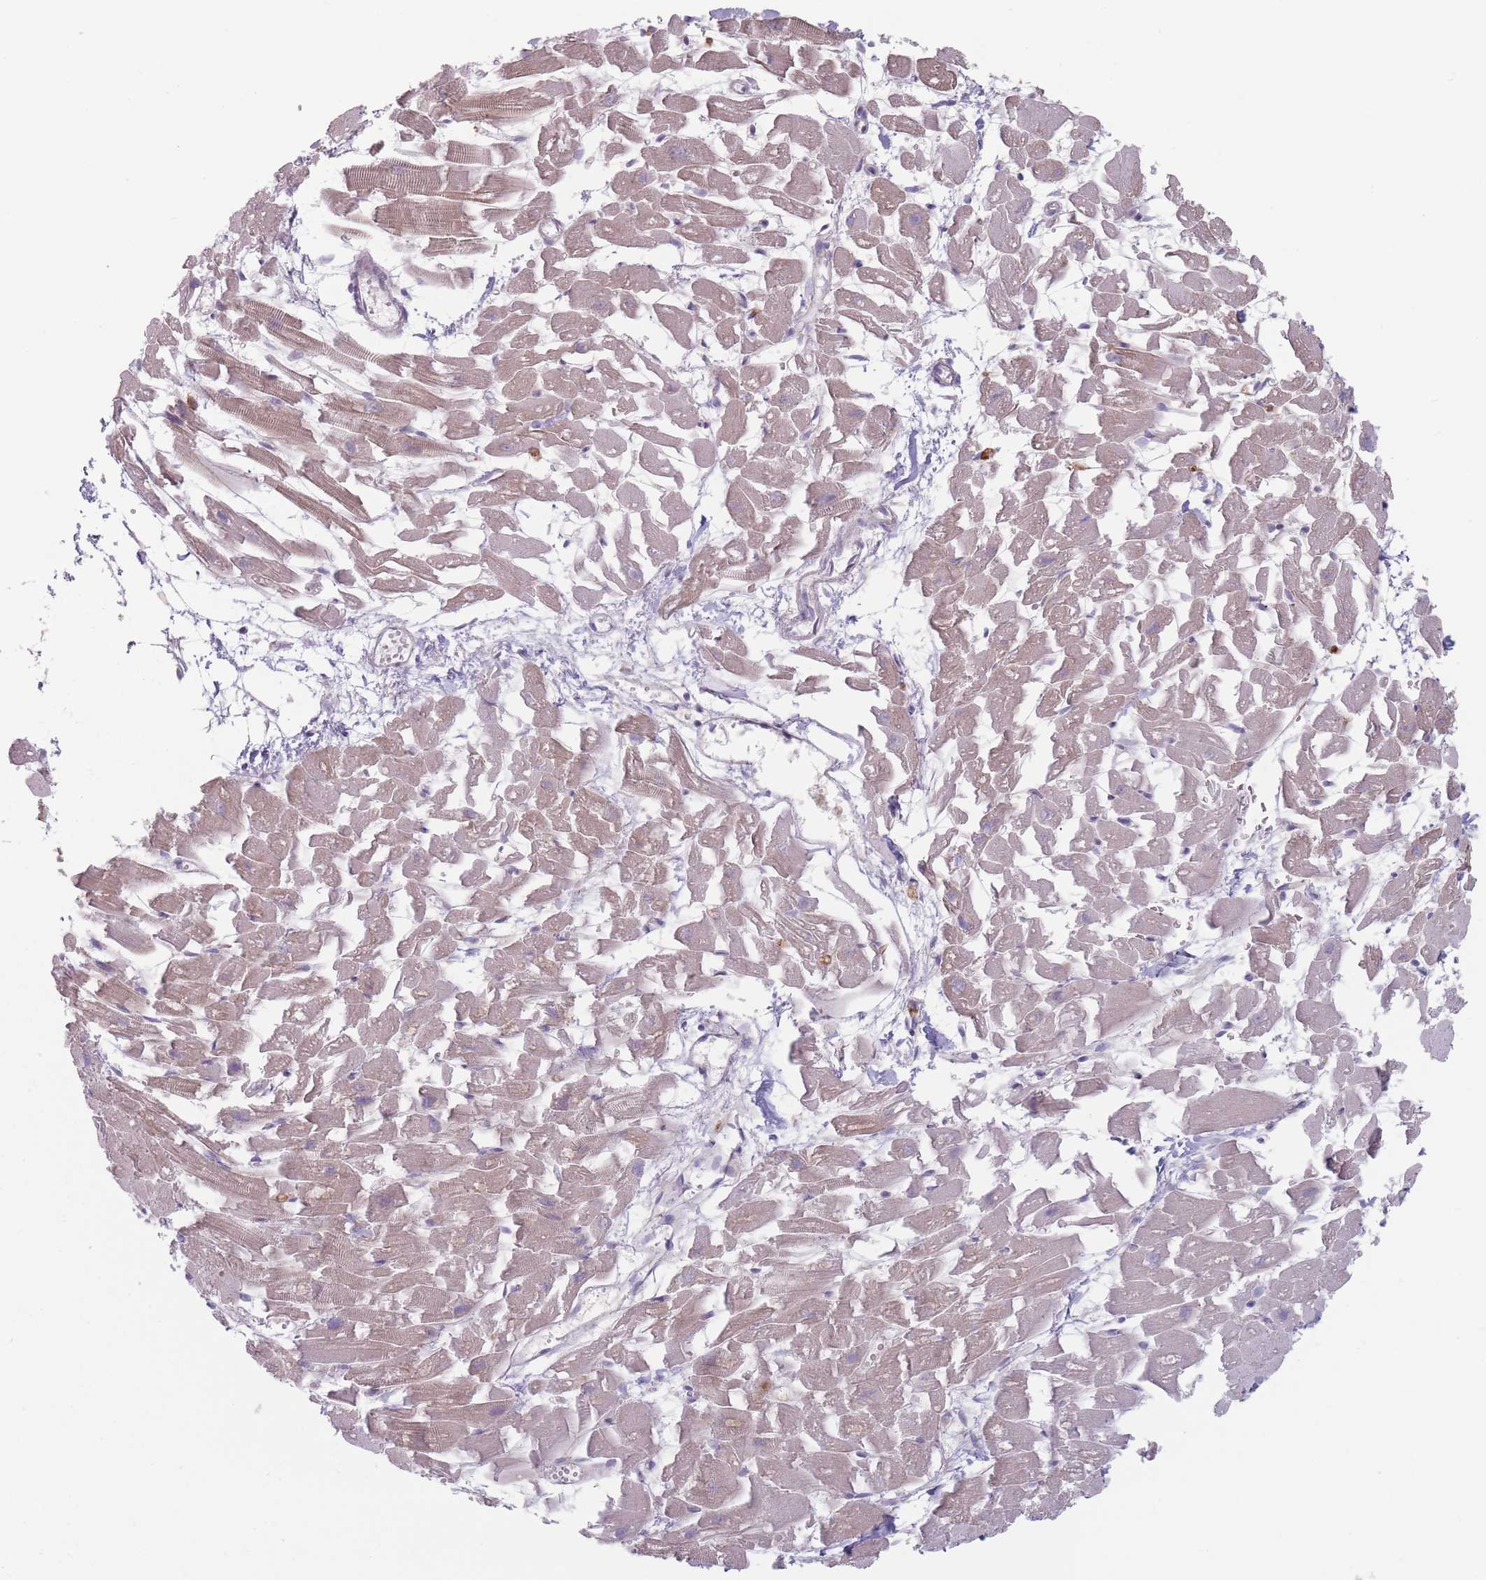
{"staining": {"intensity": "weak", "quantity": ">75%", "location": "cytoplasmic/membranous"}, "tissue": "heart muscle", "cell_type": "Cardiomyocytes", "image_type": "normal", "snomed": [{"axis": "morphology", "description": "Normal tissue, NOS"}, {"axis": "topography", "description": "Heart"}], "caption": "Immunohistochemistry (IHC) (DAB (3,3'-diaminobenzidine)) staining of normal human heart muscle demonstrates weak cytoplasmic/membranous protein positivity in approximately >75% of cardiomyocytes.", "gene": "HSBP1L1", "patient": {"sex": "female", "age": 64}}